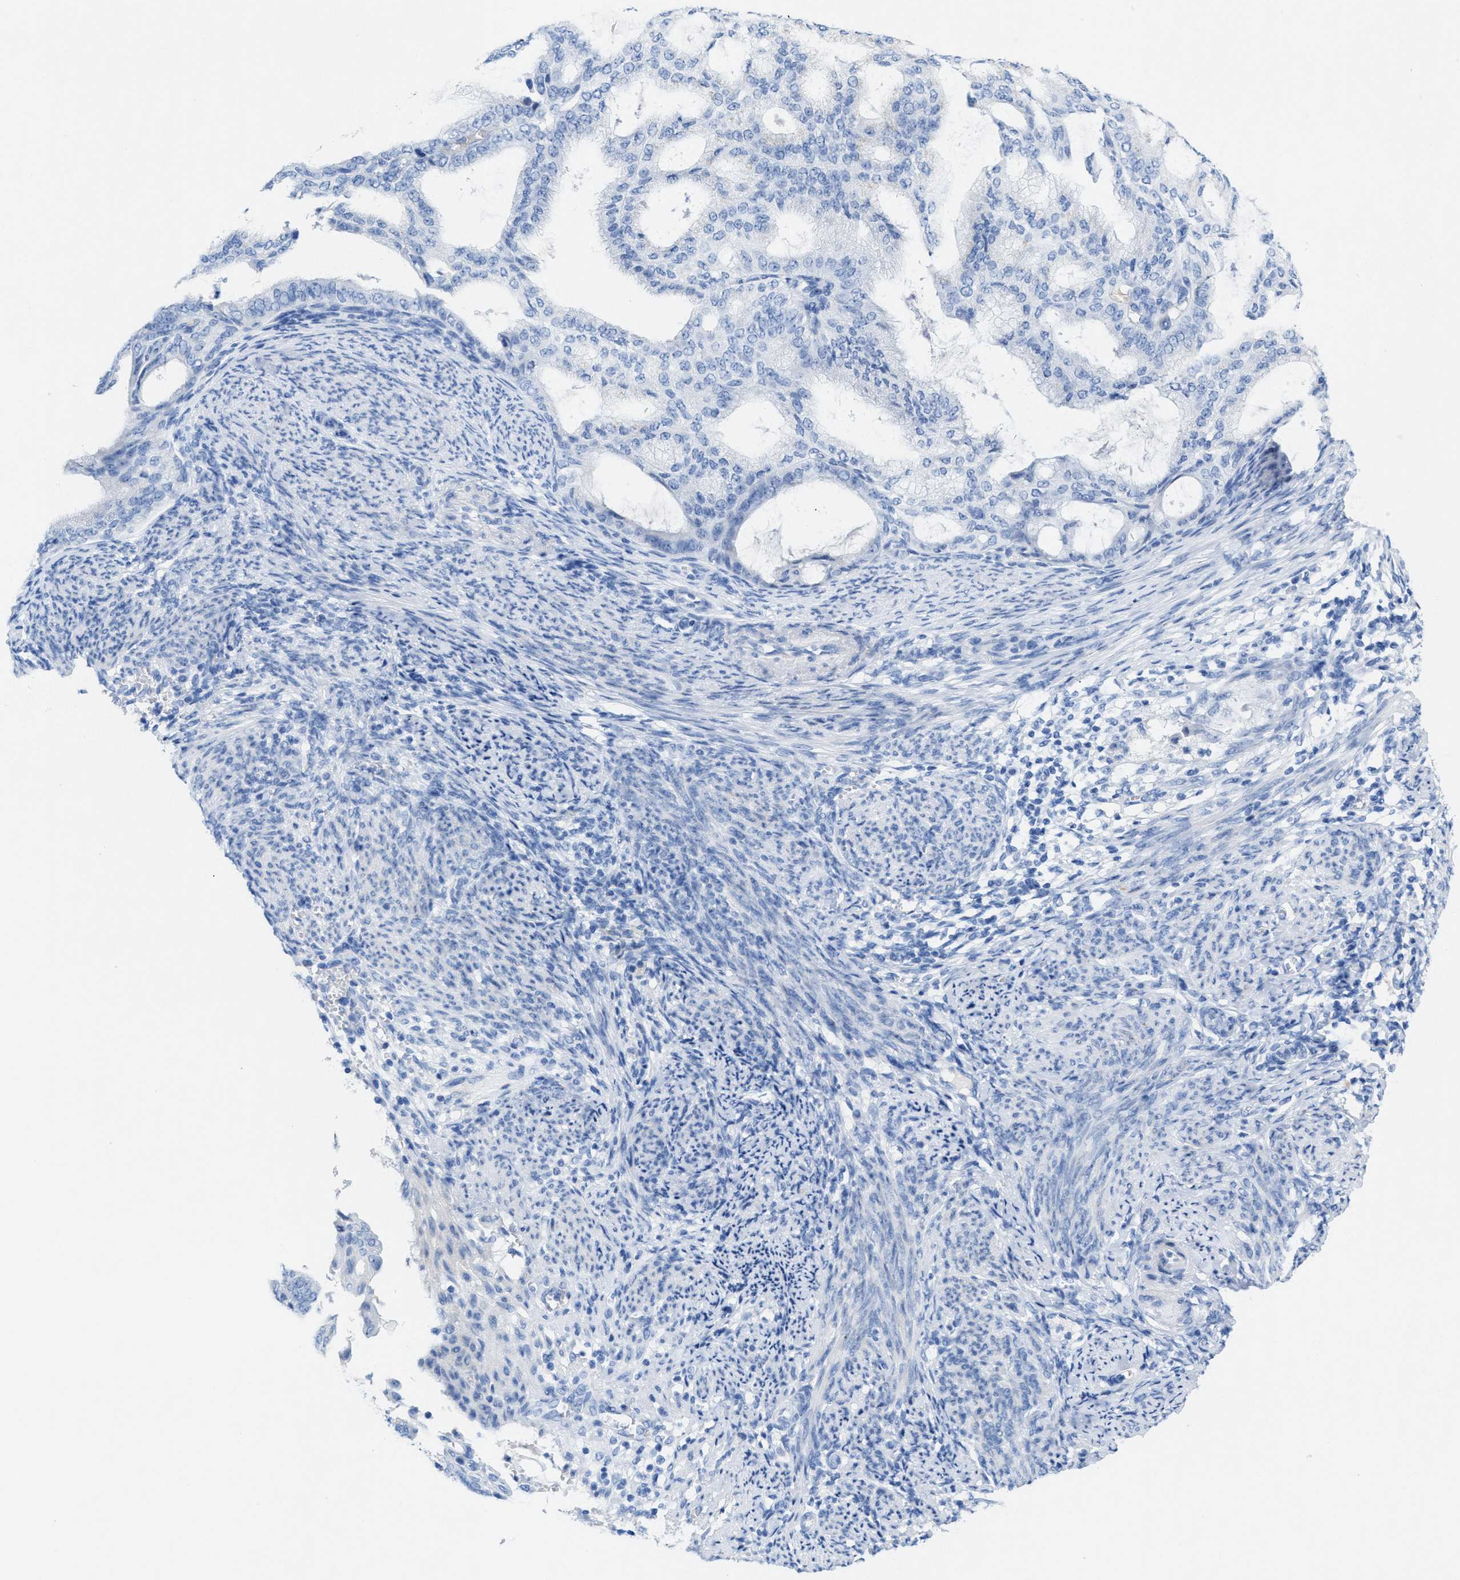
{"staining": {"intensity": "negative", "quantity": "none", "location": "none"}, "tissue": "endometrial cancer", "cell_type": "Tumor cells", "image_type": "cancer", "snomed": [{"axis": "morphology", "description": "Adenocarcinoma, NOS"}, {"axis": "topography", "description": "Endometrium"}], "caption": "A micrograph of human endometrial cancer is negative for staining in tumor cells.", "gene": "ANKFN1", "patient": {"sex": "female", "age": 58}}